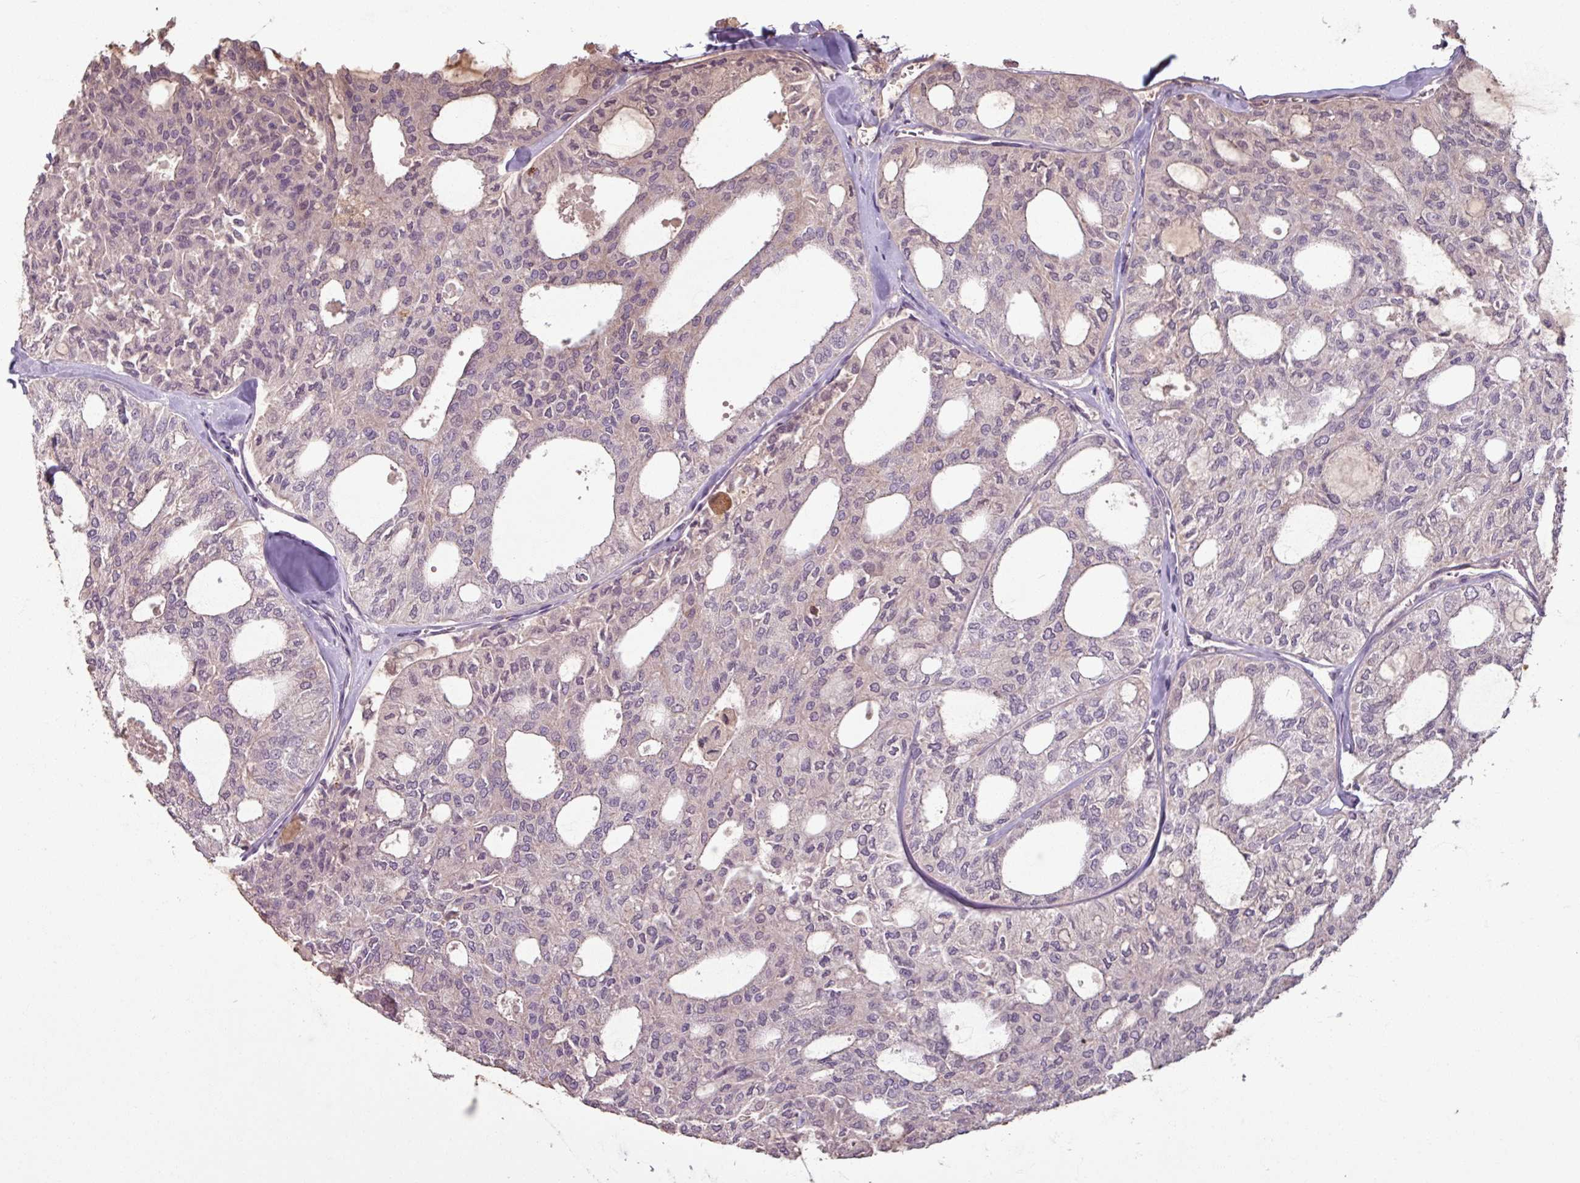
{"staining": {"intensity": "negative", "quantity": "none", "location": "none"}, "tissue": "thyroid cancer", "cell_type": "Tumor cells", "image_type": "cancer", "snomed": [{"axis": "morphology", "description": "Follicular adenoma carcinoma, NOS"}, {"axis": "topography", "description": "Thyroid gland"}], "caption": "Immunohistochemistry photomicrograph of follicular adenoma carcinoma (thyroid) stained for a protein (brown), which reveals no expression in tumor cells. (Immunohistochemistry (ihc), brightfield microscopy, high magnification).", "gene": "OR6B1", "patient": {"sex": "male", "age": 75}}